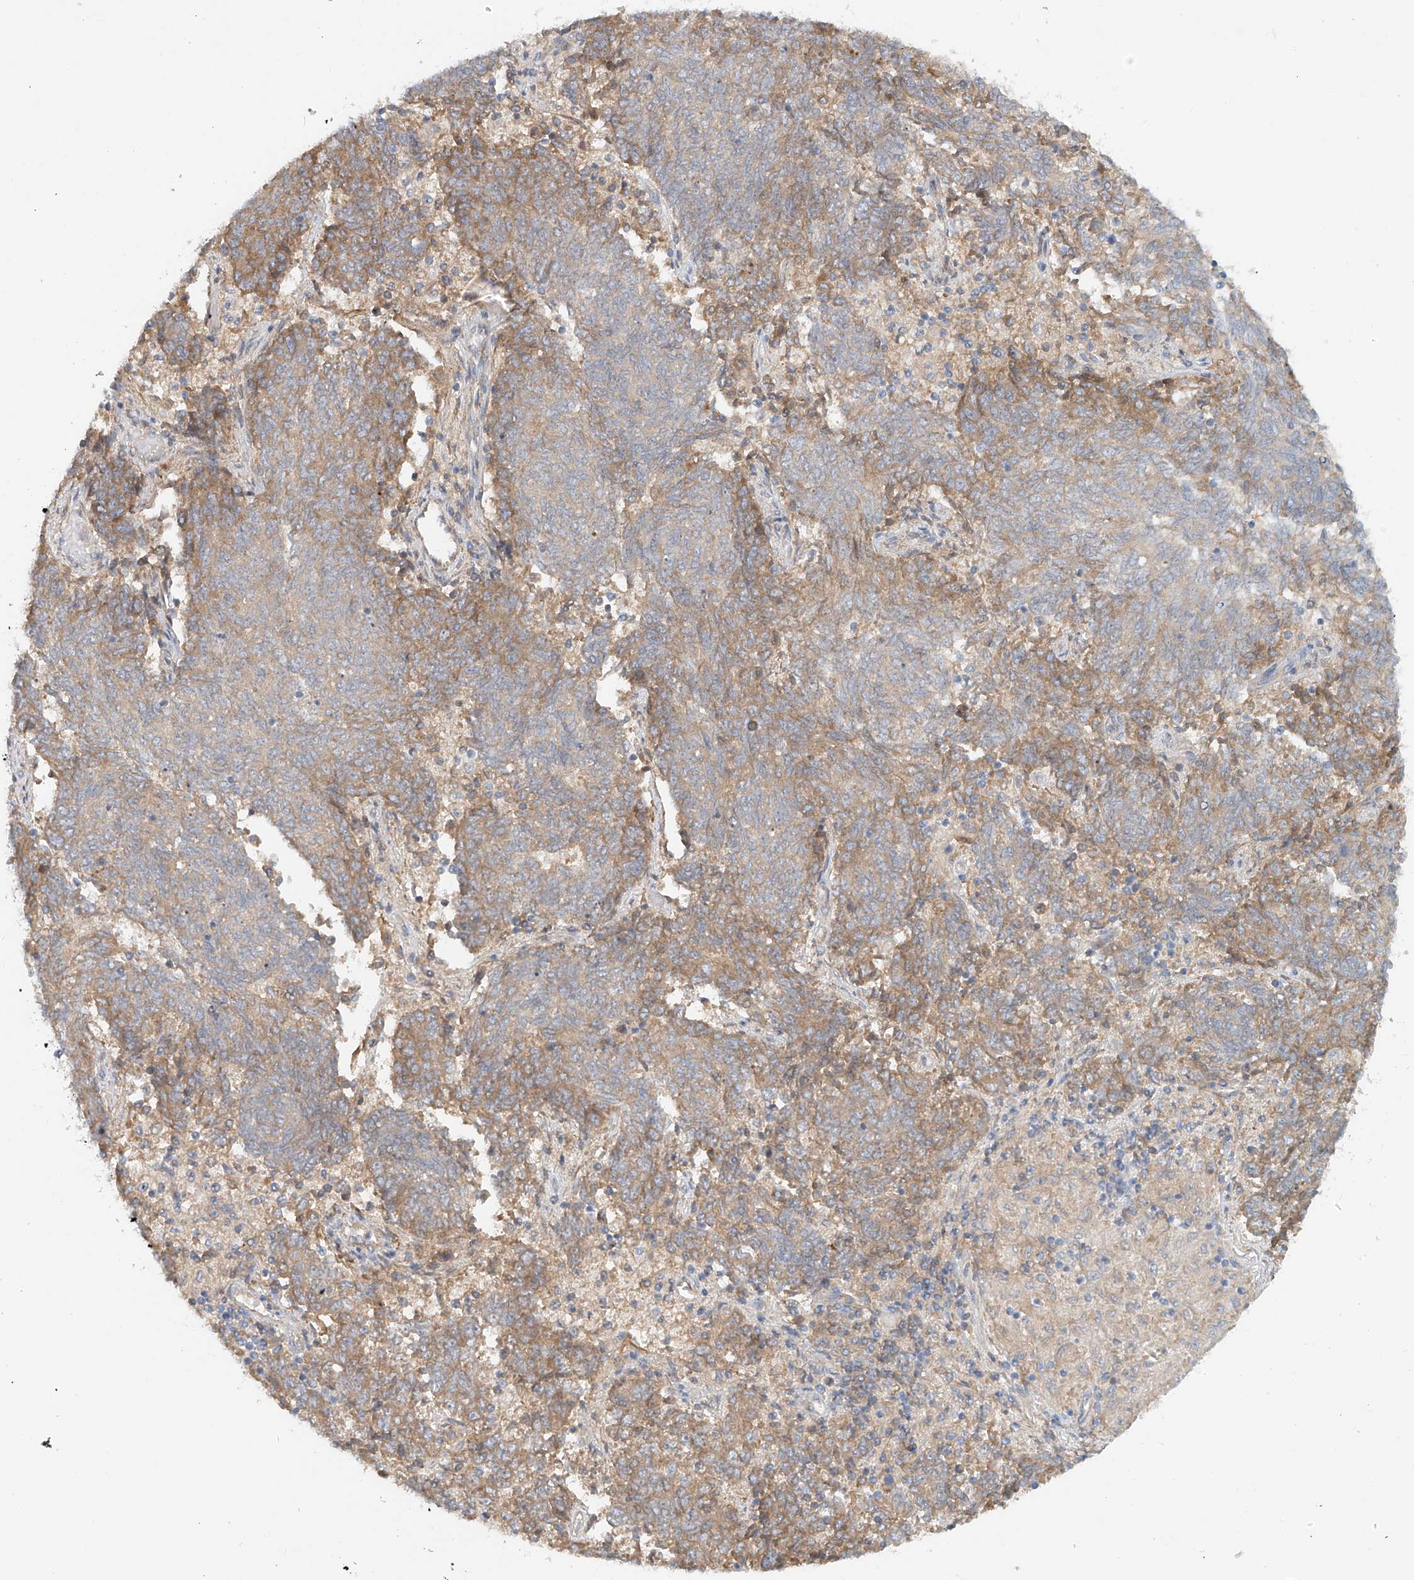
{"staining": {"intensity": "moderate", "quantity": "25%-75%", "location": "cytoplasmic/membranous"}, "tissue": "endometrial cancer", "cell_type": "Tumor cells", "image_type": "cancer", "snomed": [{"axis": "morphology", "description": "Adenocarcinoma, NOS"}, {"axis": "topography", "description": "Endometrium"}], "caption": "This histopathology image exhibits immunohistochemistry staining of human endometrial cancer (adenocarcinoma), with medium moderate cytoplasmic/membranous positivity in approximately 25%-75% of tumor cells.", "gene": "LYRM9", "patient": {"sex": "female", "age": 80}}